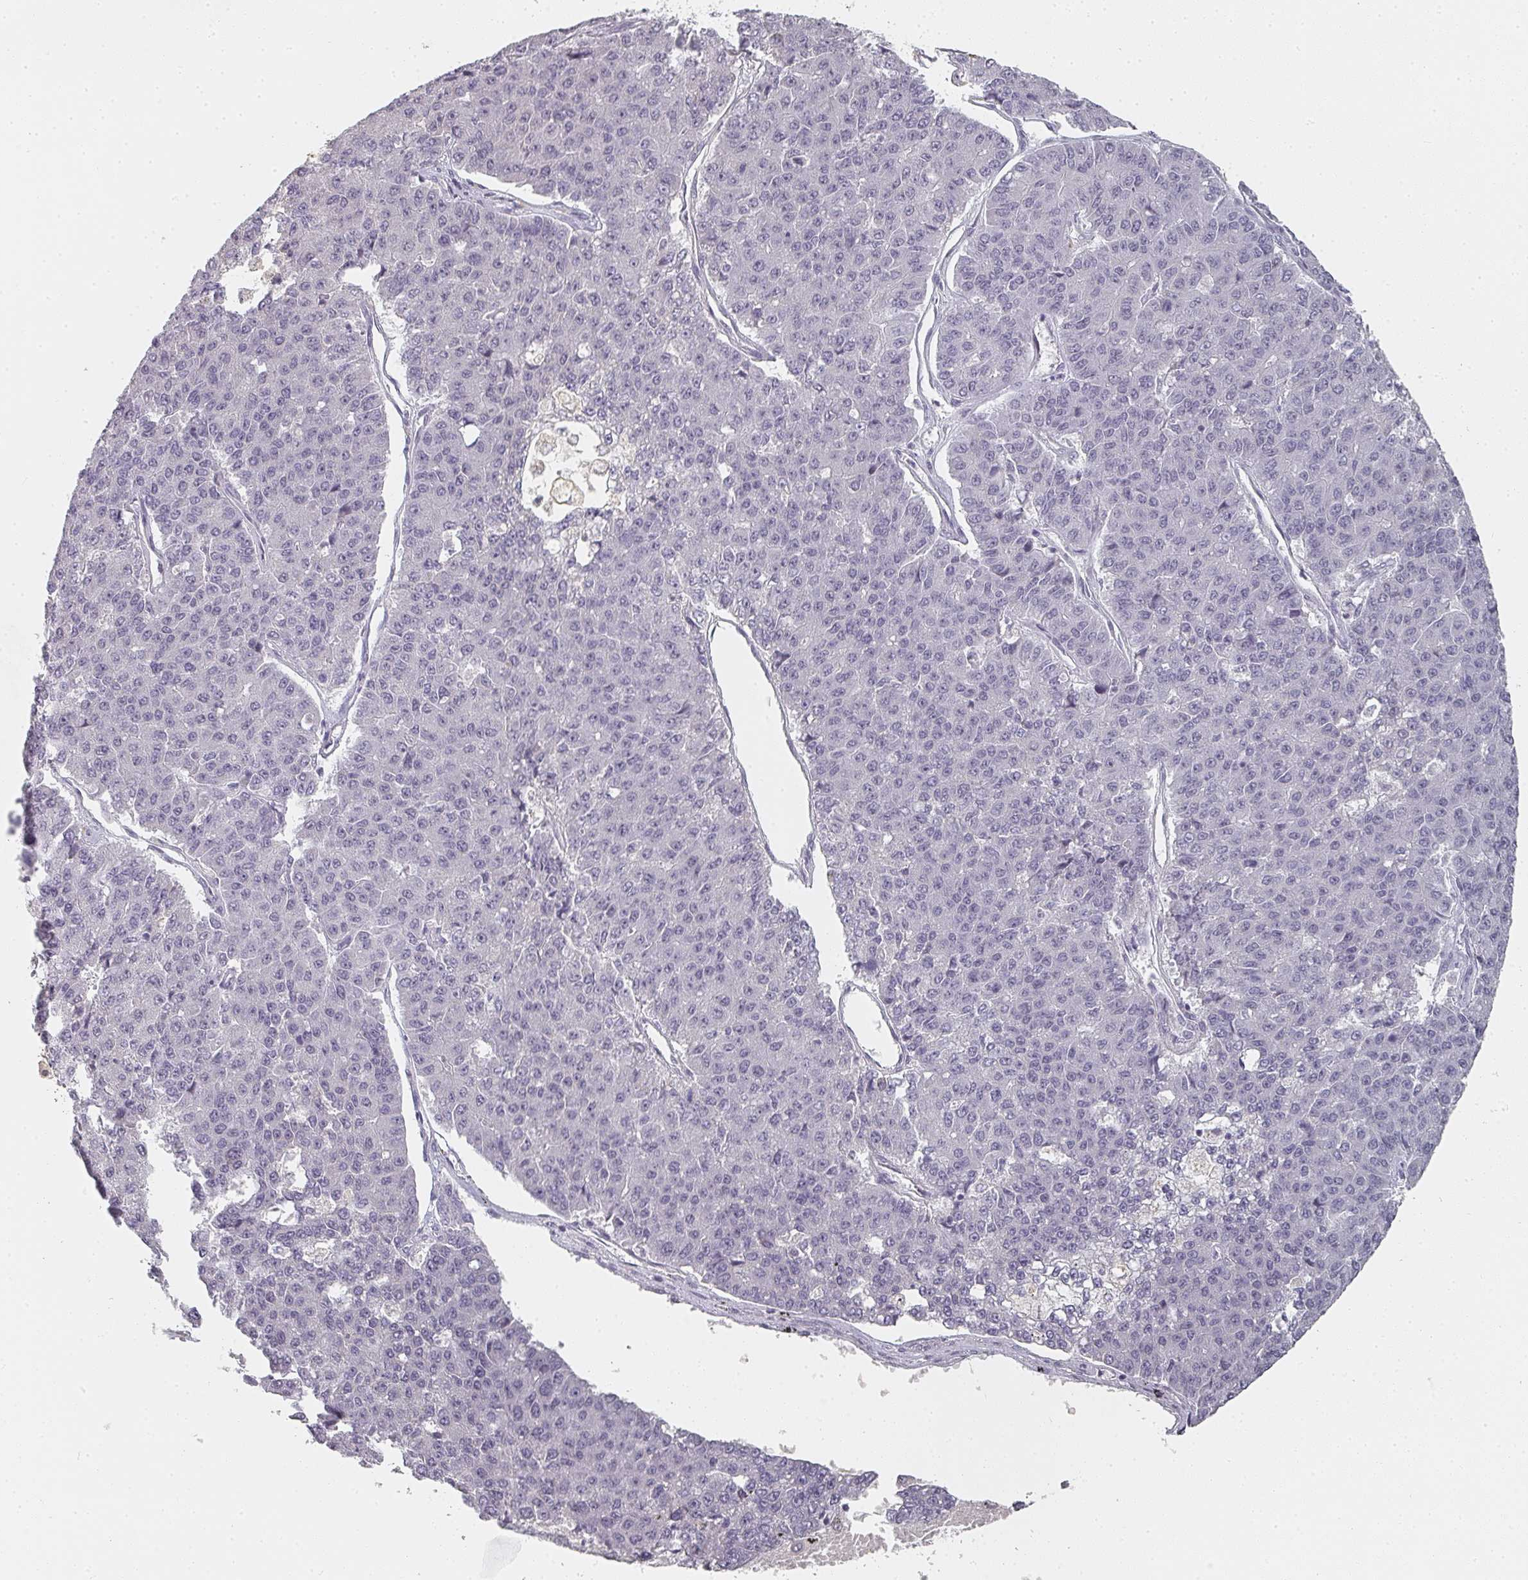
{"staining": {"intensity": "negative", "quantity": "none", "location": "none"}, "tissue": "pancreatic cancer", "cell_type": "Tumor cells", "image_type": "cancer", "snomed": [{"axis": "morphology", "description": "Adenocarcinoma, NOS"}, {"axis": "topography", "description": "Pancreas"}], "caption": "Tumor cells show no significant protein positivity in pancreatic cancer (adenocarcinoma).", "gene": "SHISA2", "patient": {"sex": "male", "age": 50}}